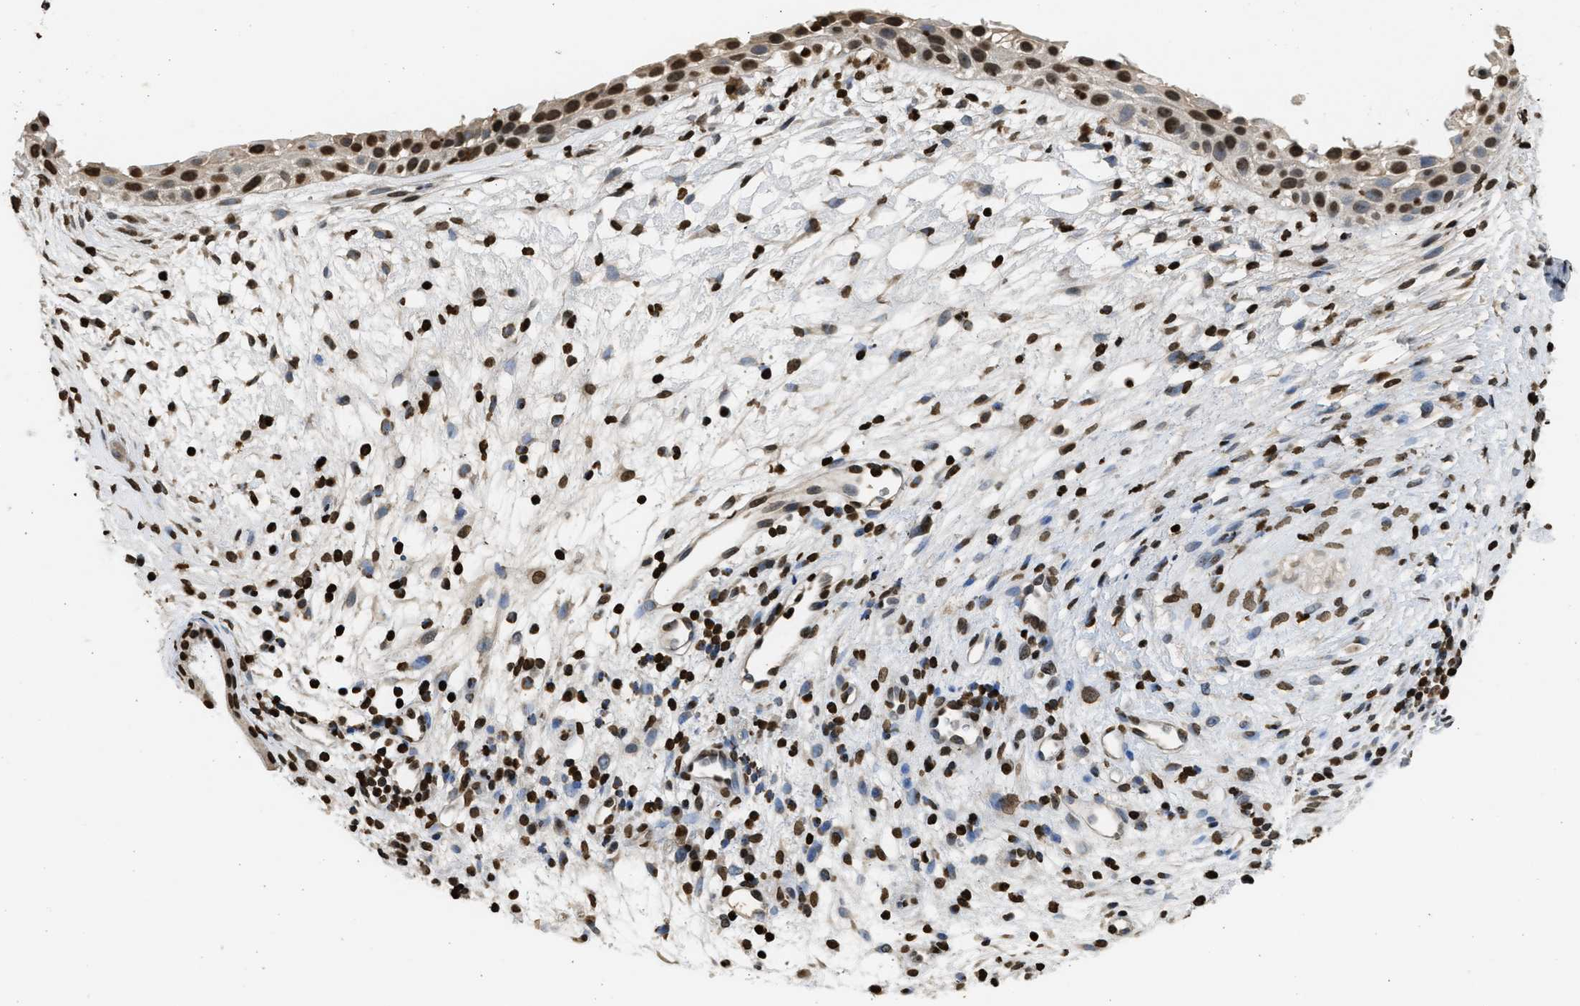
{"staining": {"intensity": "strong", "quantity": ">75%", "location": "nuclear"}, "tissue": "nasopharynx", "cell_type": "Respiratory epithelial cells", "image_type": "normal", "snomed": [{"axis": "morphology", "description": "Normal tissue, NOS"}, {"axis": "topography", "description": "Nasopharynx"}], "caption": "Protein staining of normal nasopharynx exhibits strong nuclear positivity in approximately >75% of respiratory epithelial cells. (IHC, brightfield microscopy, high magnification).", "gene": "RRAGC", "patient": {"sex": "male", "age": 22}}